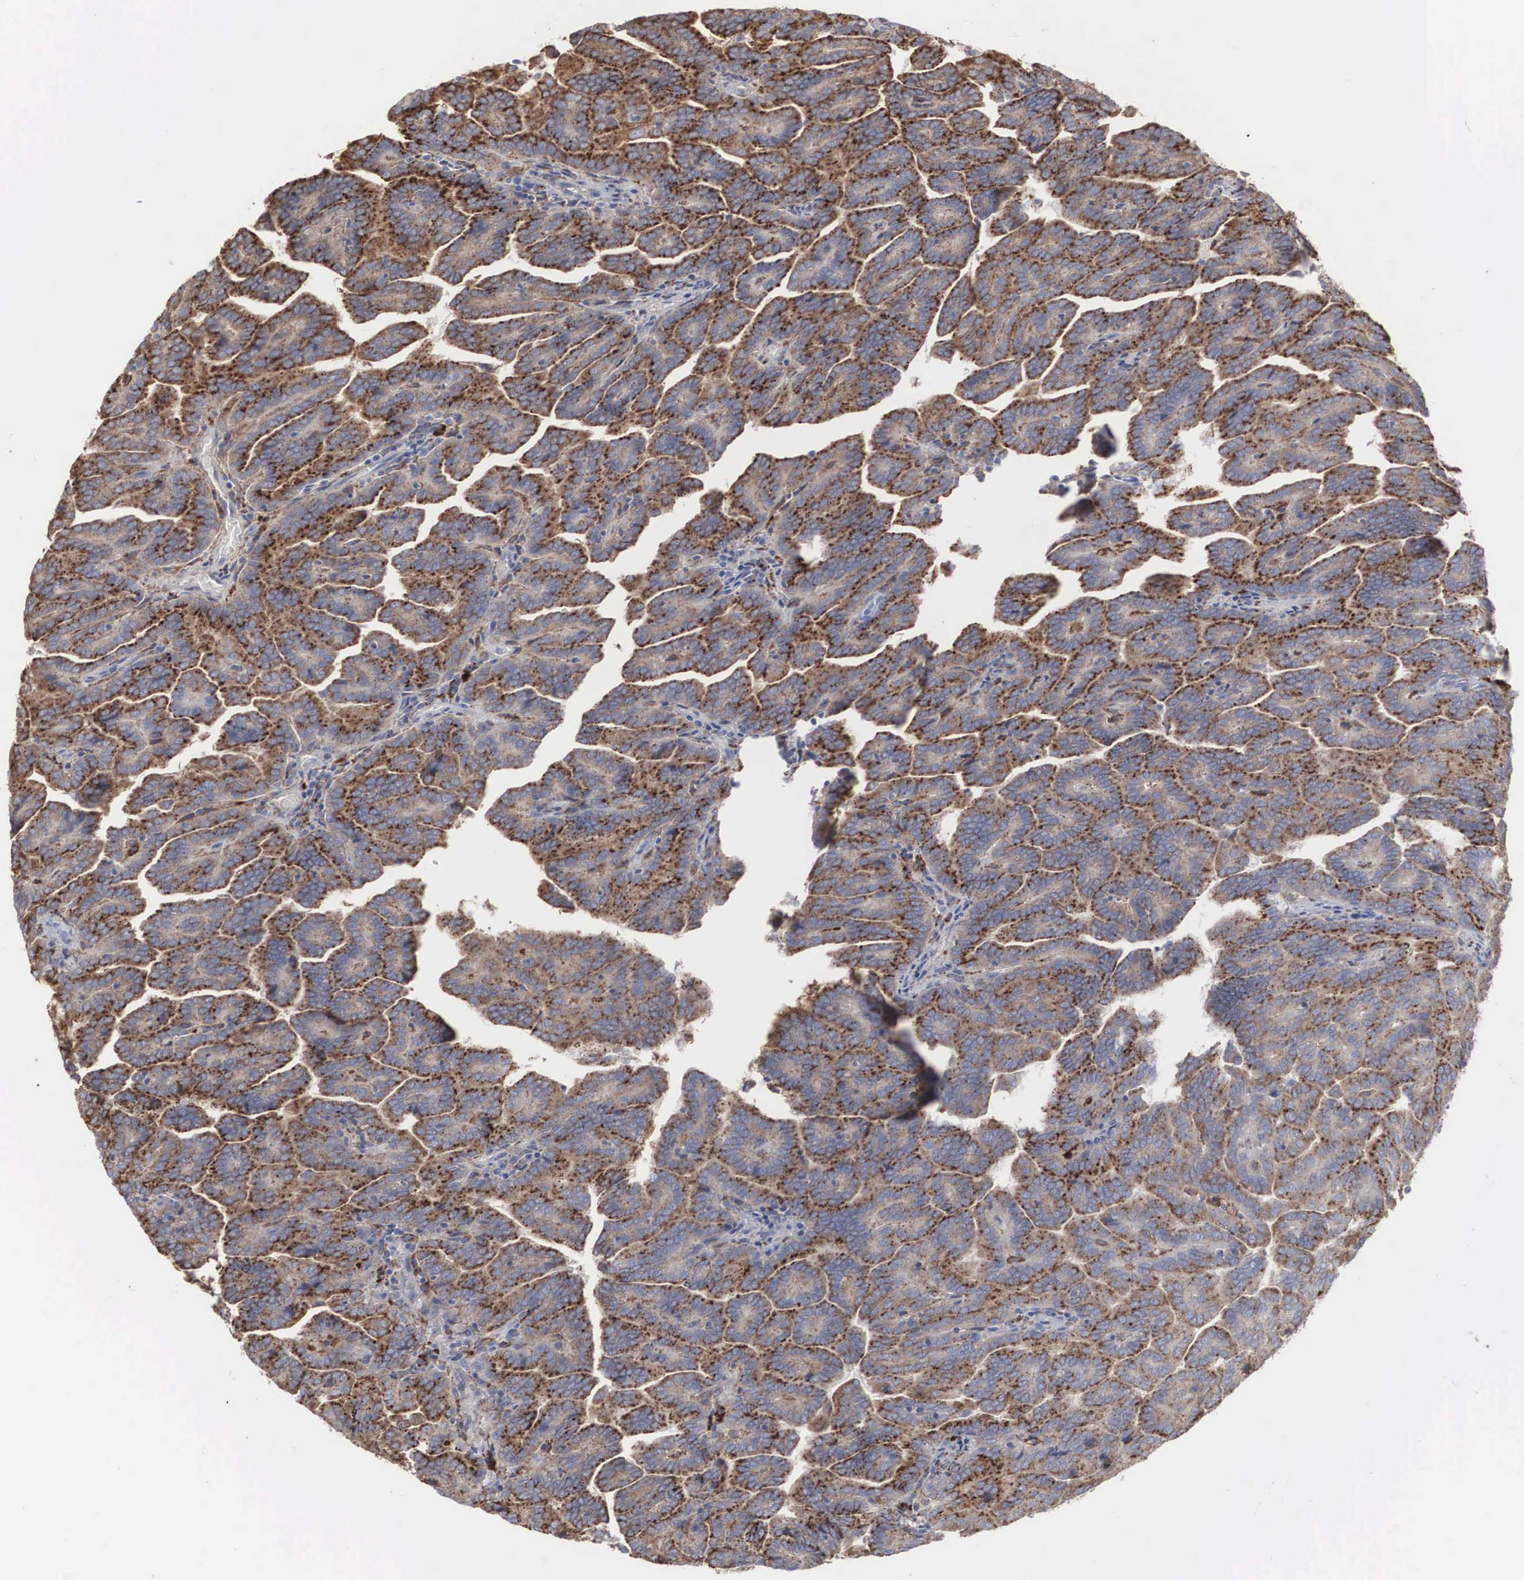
{"staining": {"intensity": "strong", "quantity": ">75%", "location": "cytoplasmic/membranous"}, "tissue": "renal cancer", "cell_type": "Tumor cells", "image_type": "cancer", "snomed": [{"axis": "morphology", "description": "Adenocarcinoma, NOS"}, {"axis": "topography", "description": "Kidney"}], "caption": "Strong cytoplasmic/membranous protein staining is present in approximately >75% of tumor cells in renal adenocarcinoma. (Stains: DAB in brown, nuclei in blue, Microscopy: brightfield microscopy at high magnification).", "gene": "LGALS3BP", "patient": {"sex": "male", "age": 61}}